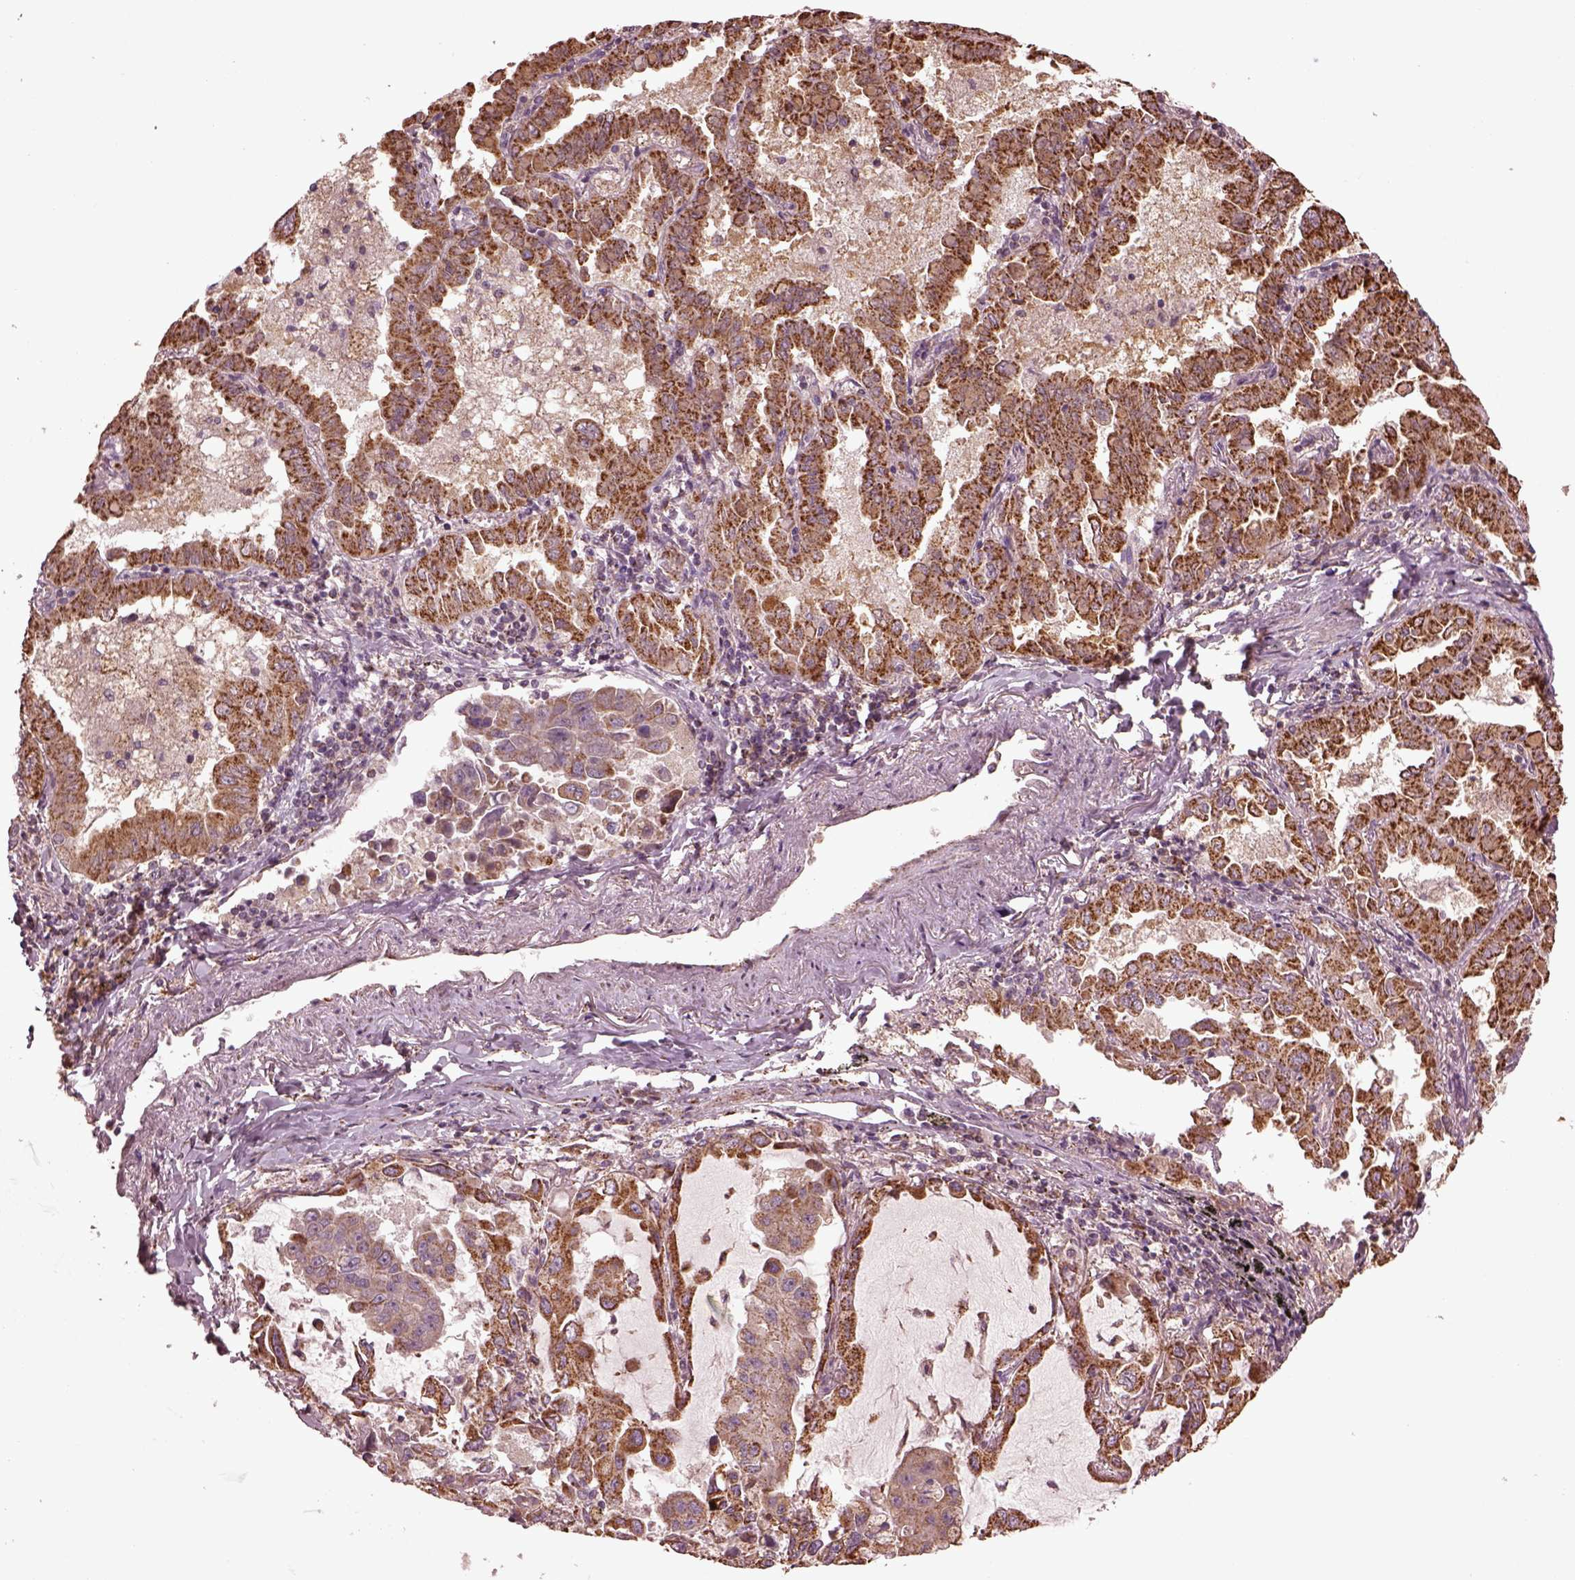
{"staining": {"intensity": "strong", "quantity": ">75%", "location": "cytoplasmic/membranous"}, "tissue": "lung cancer", "cell_type": "Tumor cells", "image_type": "cancer", "snomed": [{"axis": "morphology", "description": "Adenocarcinoma, NOS"}, {"axis": "topography", "description": "Lung"}], "caption": "Immunohistochemical staining of human lung cancer (adenocarcinoma) shows high levels of strong cytoplasmic/membranous protein staining in about >75% of tumor cells.", "gene": "TMEM254", "patient": {"sex": "male", "age": 64}}